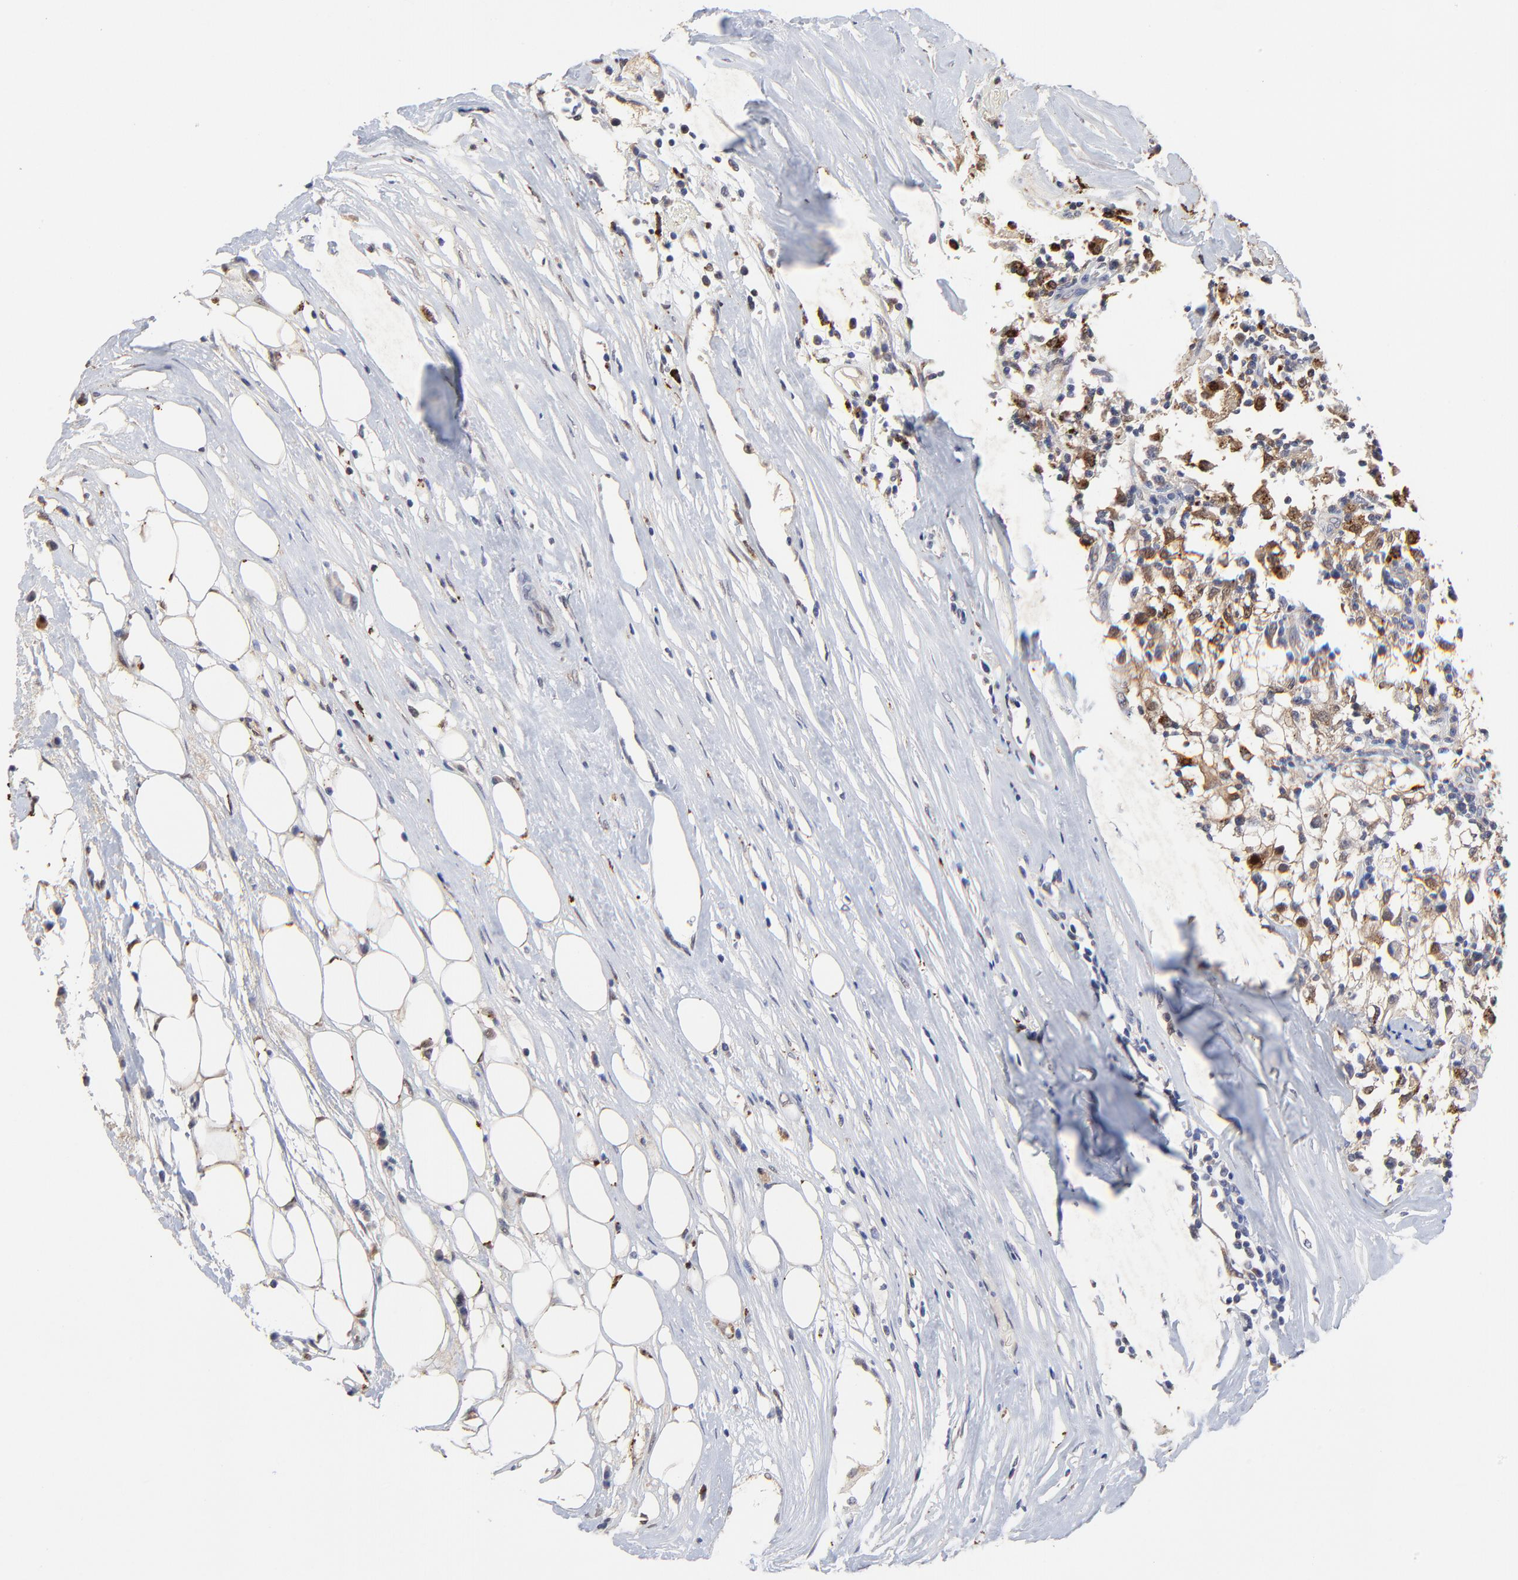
{"staining": {"intensity": "weak", "quantity": "<25%", "location": "cytoplasmic/membranous"}, "tissue": "renal cancer", "cell_type": "Tumor cells", "image_type": "cancer", "snomed": [{"axis": "morphology", "description": "Adenocarcinoma, NOS"}, {"axis": "topography", "description": "Kidney"}], "caption": "Adenocarcinoma (renal) was stained to show a protein in brown. There is no significant positivity in tumor cells.", "gene": "LGALS3", "patient": {"sex": "male", "age": 82}}